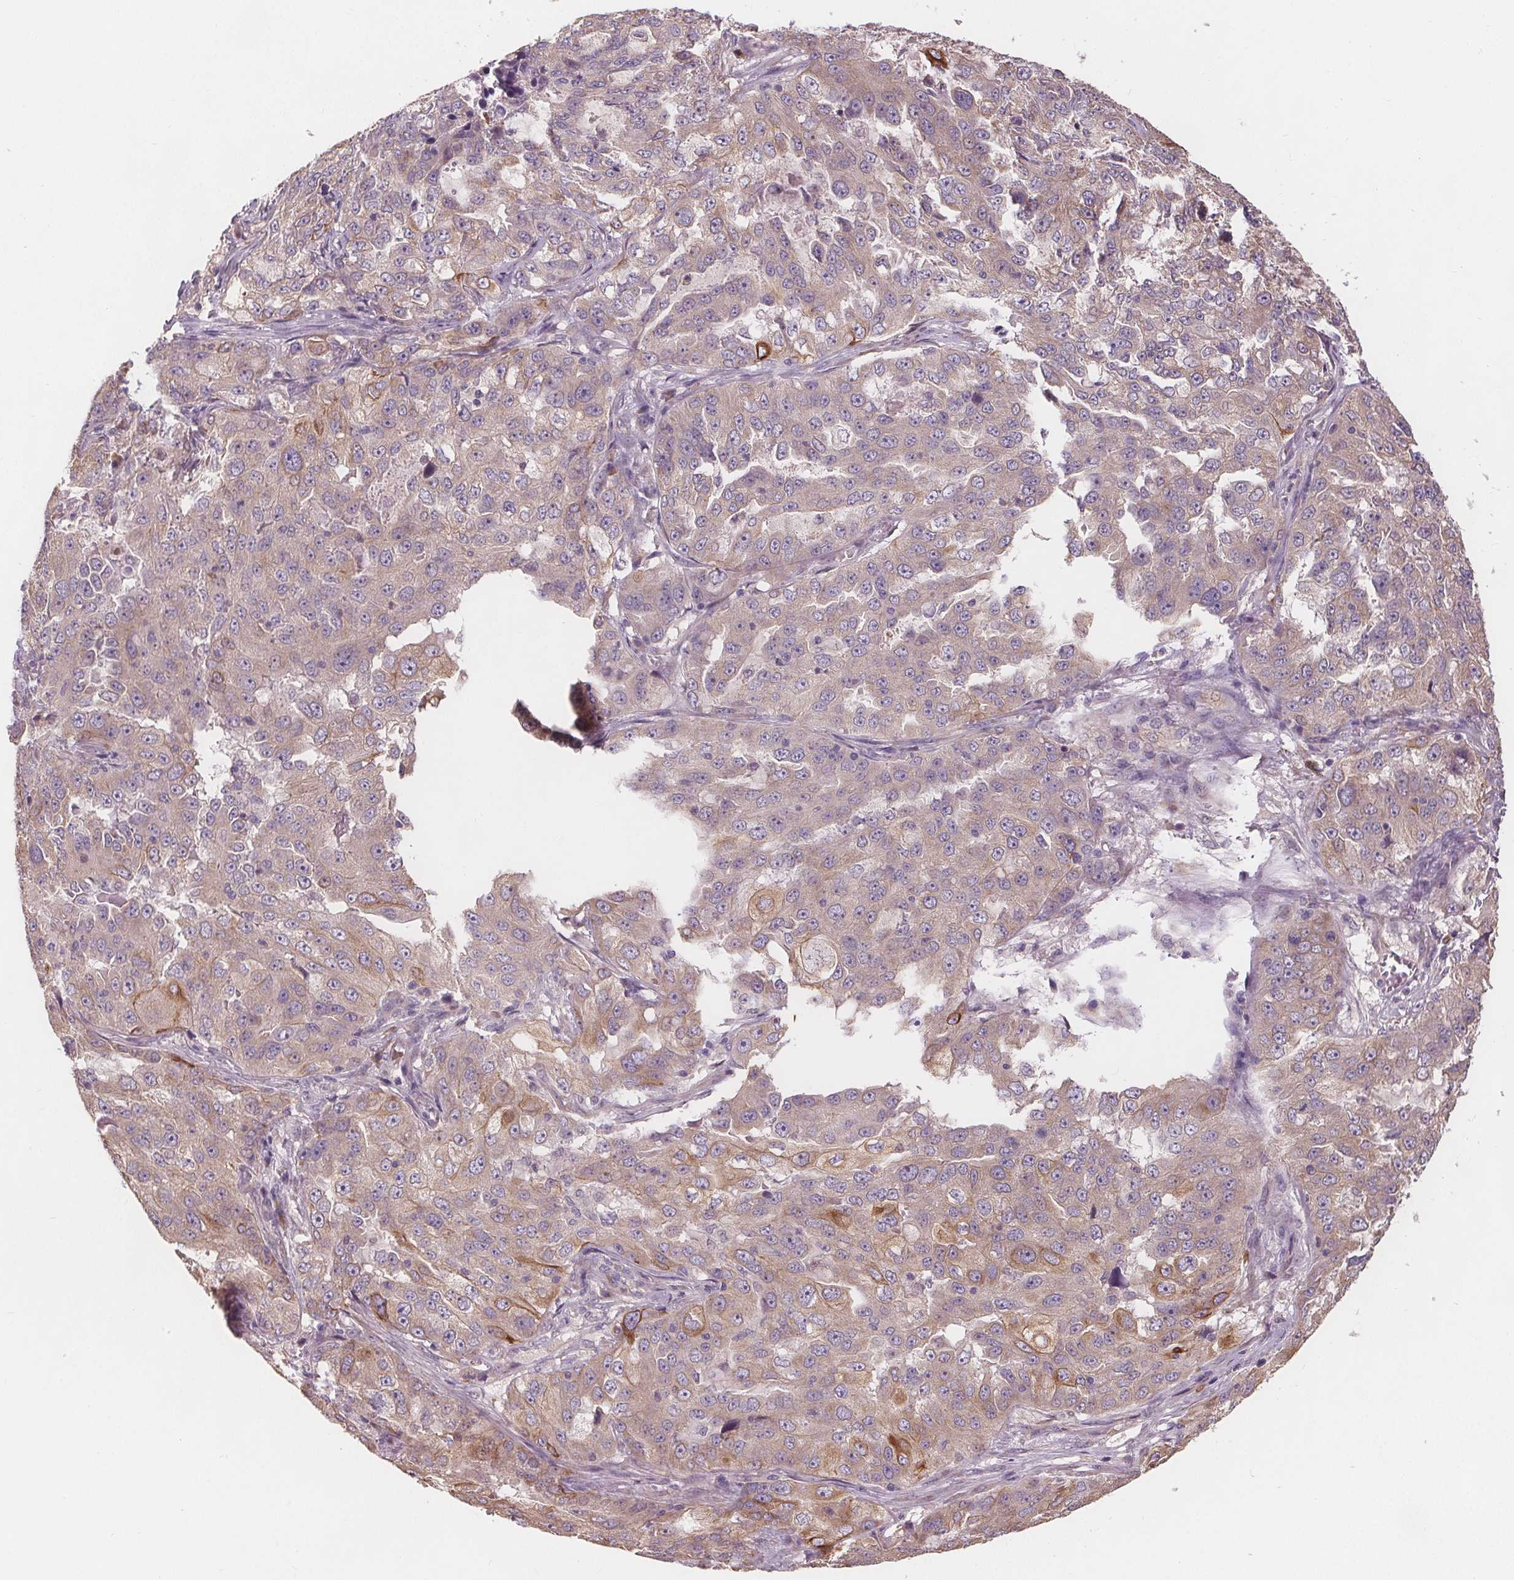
{"staining": {"intensity": "weak", "quantity": "<25%", "location": "cytoplasmic/membranous"}, "tissue": "lung cancer", "cell_type": "Tumor cells", "image_type": "cancer", "snomed": [{"axis": "morphology", "description": "Adenocarcinoma, NOS"}, {"axis": "topography", "description": "Lung"}], "caption": "This is a image of IHC staining of lung cancer, which shows no expression in tumor cells. Nuclei are stained in blue.", "gene": "TMEM80", "patient": {"sex": "female", "age": 61}}